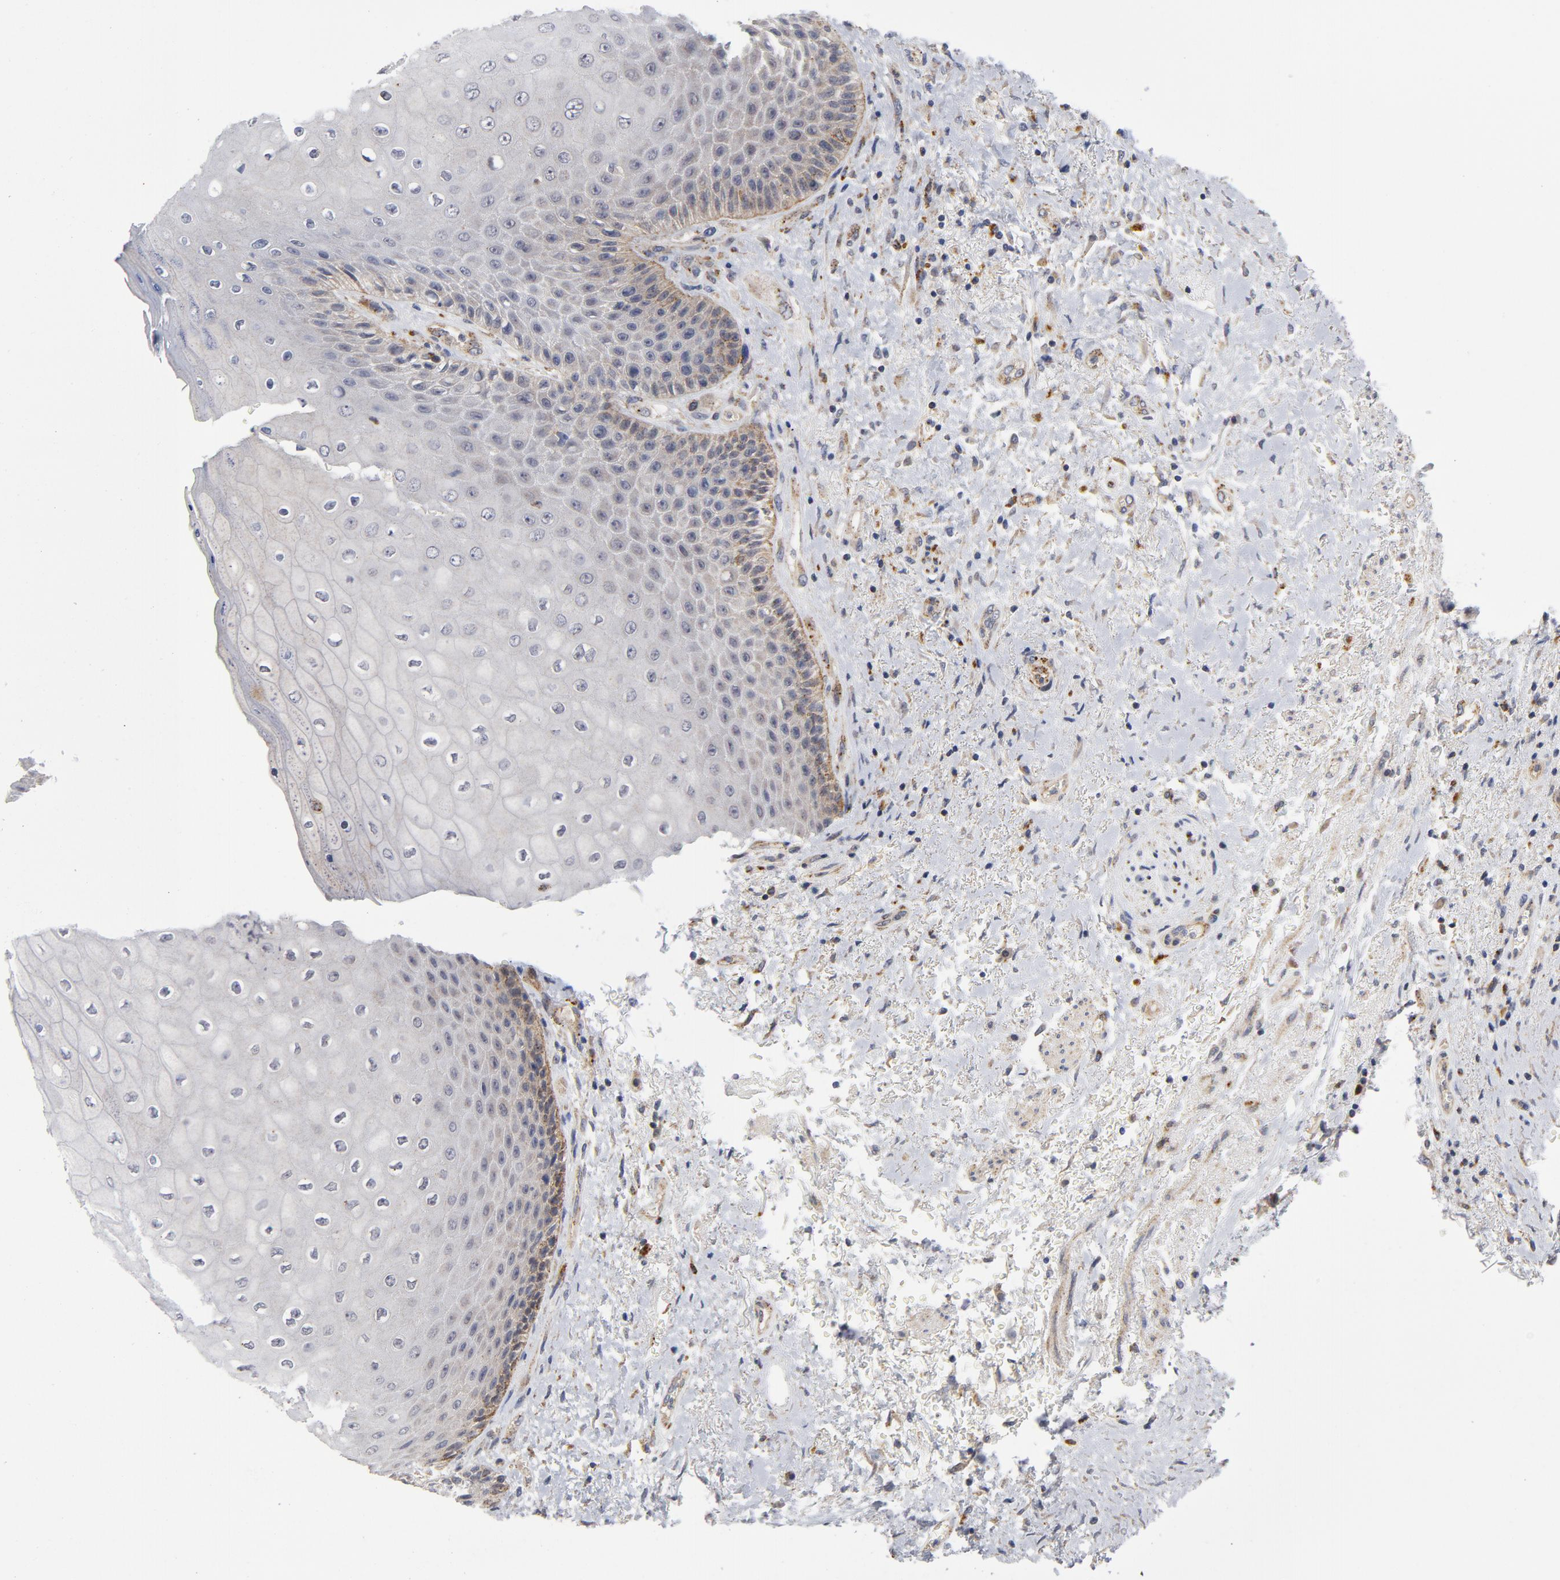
{"staining": {"intensity": "weak", "quantity": "<25%", "location": "cytoplasmic/membranous"}, "tissue": "skin", "cell_type": "Epidermal cells", "image_type": "normal", "snomed": [{"axis": "morphology", "description": "Normal tissue, NOS"}, {"axis": "topography", "description": "Anal"}], "caption": "Immunohistochemistry (IHC) histopathology image of normal human skin stained for a protein (brown), which reveals no expression in epidermal cells. (Immunohistochemistry (IHC), brightfield microscopy, high magnification).", "gene": "AKT2", "patient": {"sex": "female", "age": 46}}